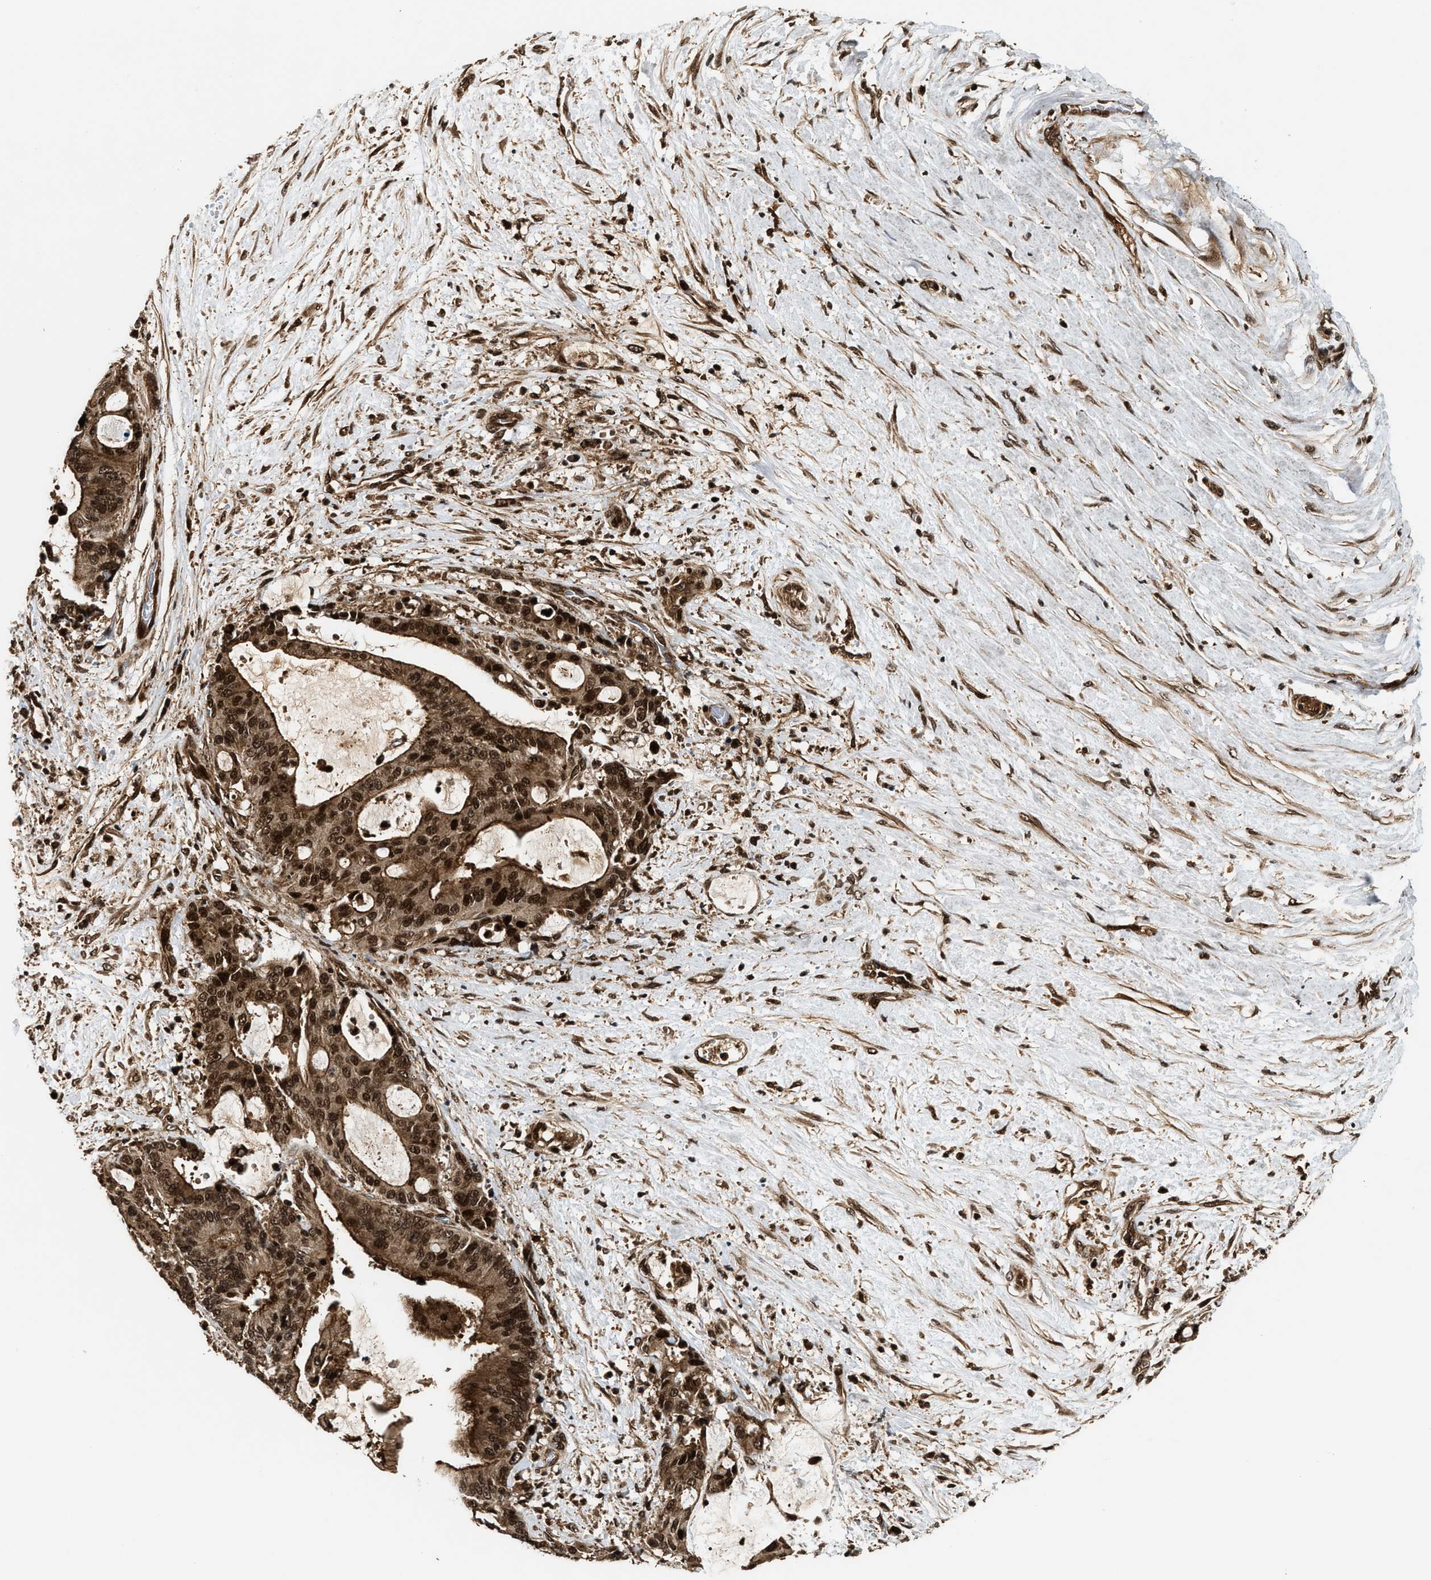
{"staining": {"intensity": "strong", "quantity": ">75%", "location": "cytoplasmic/membranous,nuclear"}, "tissue": "liver cancer", "cell_type": "Tumor cells", "image_type": "cancer", "snomed": [{"axis": "morphology", "description": "Normal tissue, NOS"}, {"axis": "morphology", "description": "Cholangiocarcinoma"}, {"axis": "topography", "description": "Liver"}, {"axis": "topography", "description": "Peripheral nerve tissue"}], "caption": "About >75% of tumor cells in liver cholangiocarcinoma display strong cytoplasmic/membranous and nuclear protein staining as visualized by brown immunohistochemical staining.", "gene": "MDM2", "patient": {"sex": "female", "age": 73}}